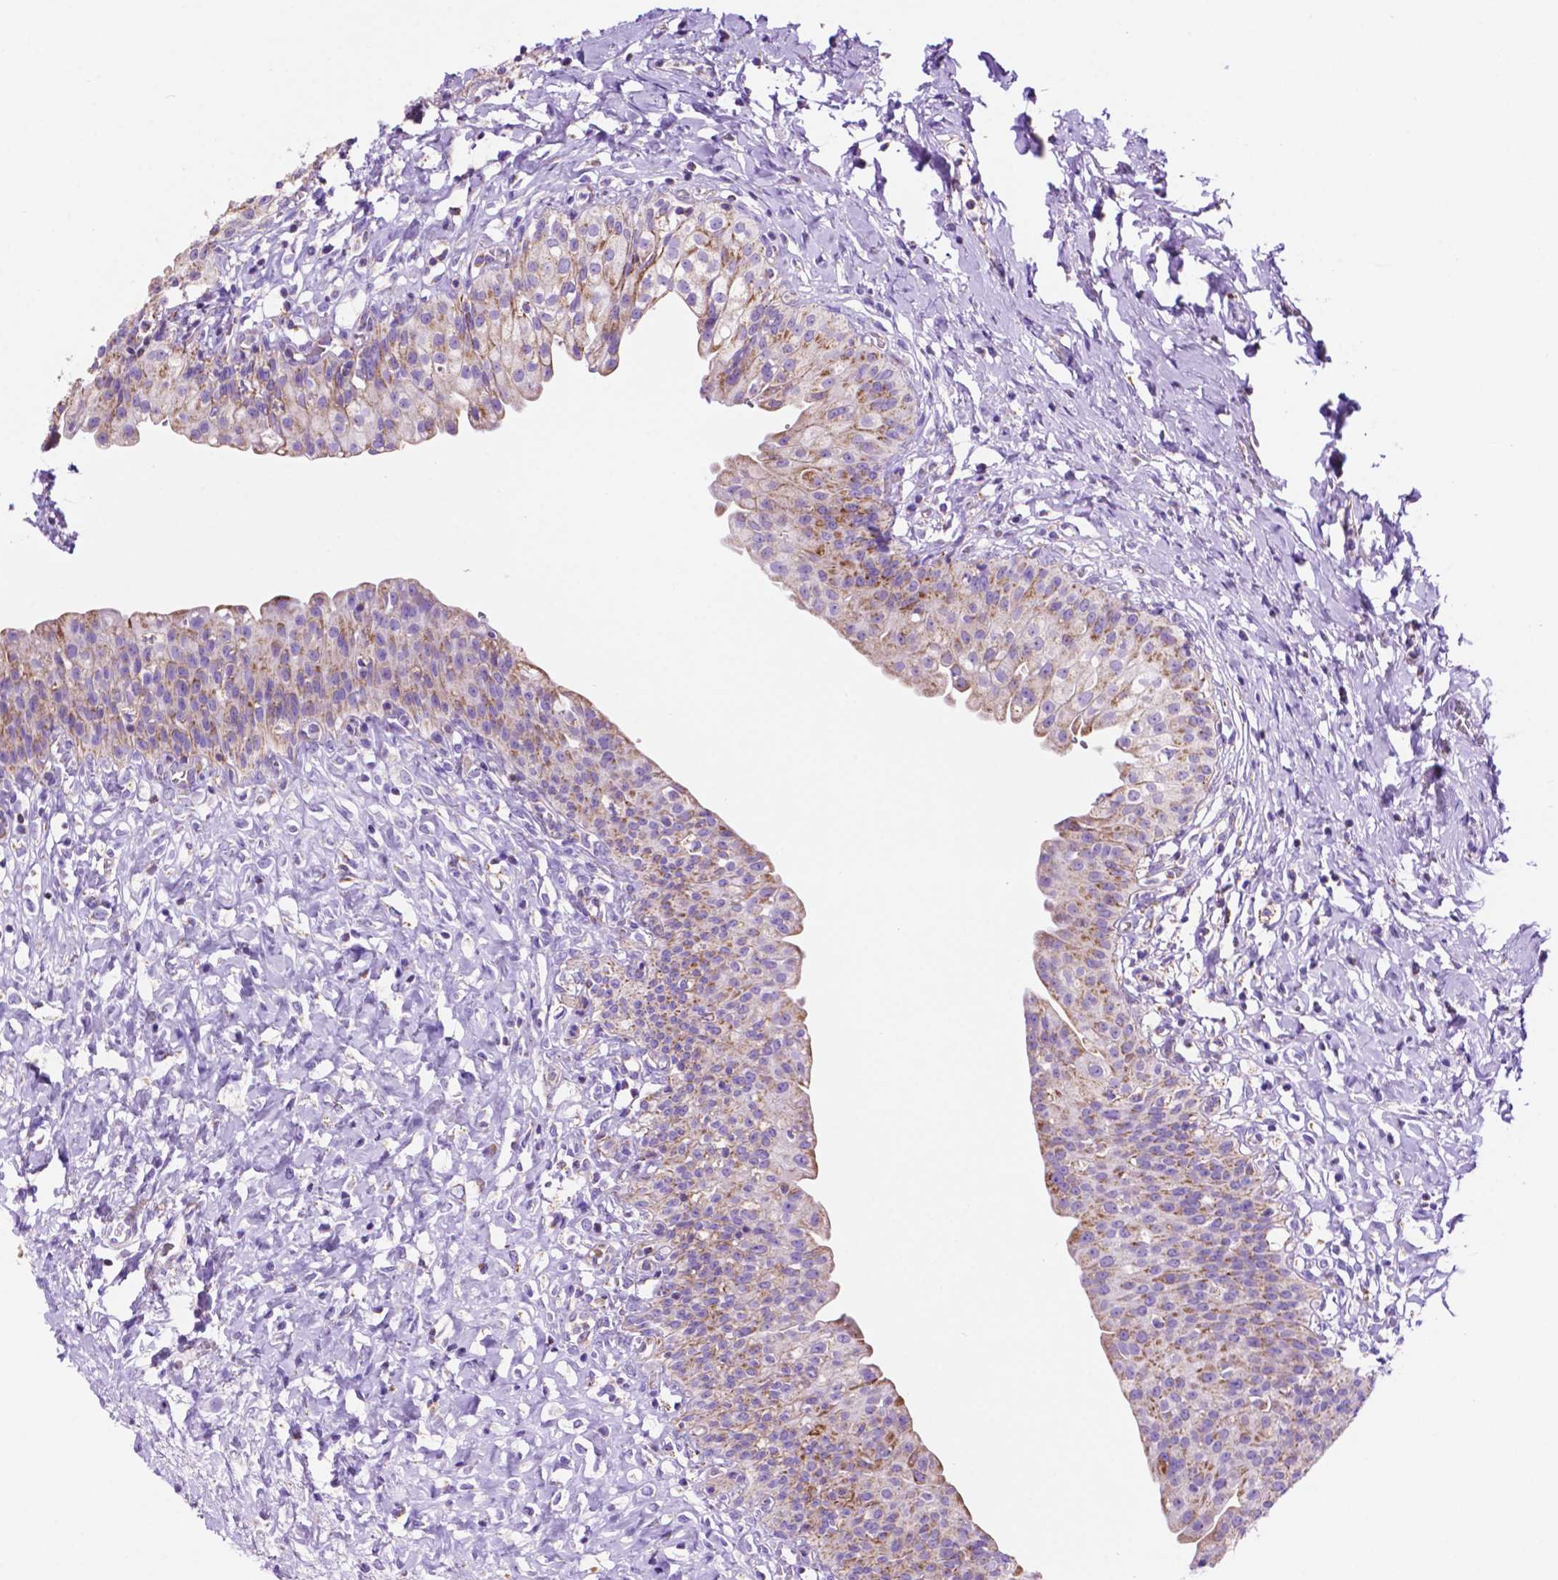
{"staining": {"intensity": "moderate", "quantity": ">75%", "location": "cytoplasmic/membranous"}, "tissue": "urinary bladder", "cell_type": "Urothelial cells", "image_type": "normal", "snomed": [{"axis": "morphology", "description": "Normal tissue, NOS"}, {"axis": "topography", "description": "Urinary bladder"}], "caption": "Protein expression analysis of normal urinary bladder shows moderate cytoplasmic/membranous expression in approximately >75% of urothelial cells. The staining was performed using DAB to visualize the protein expression in brown, while the nuclei were stained in blue with hematoxylin (Magnification: 20x).", "gene": "GDPD5", "patient": {"sex": "male", "age": 76}}